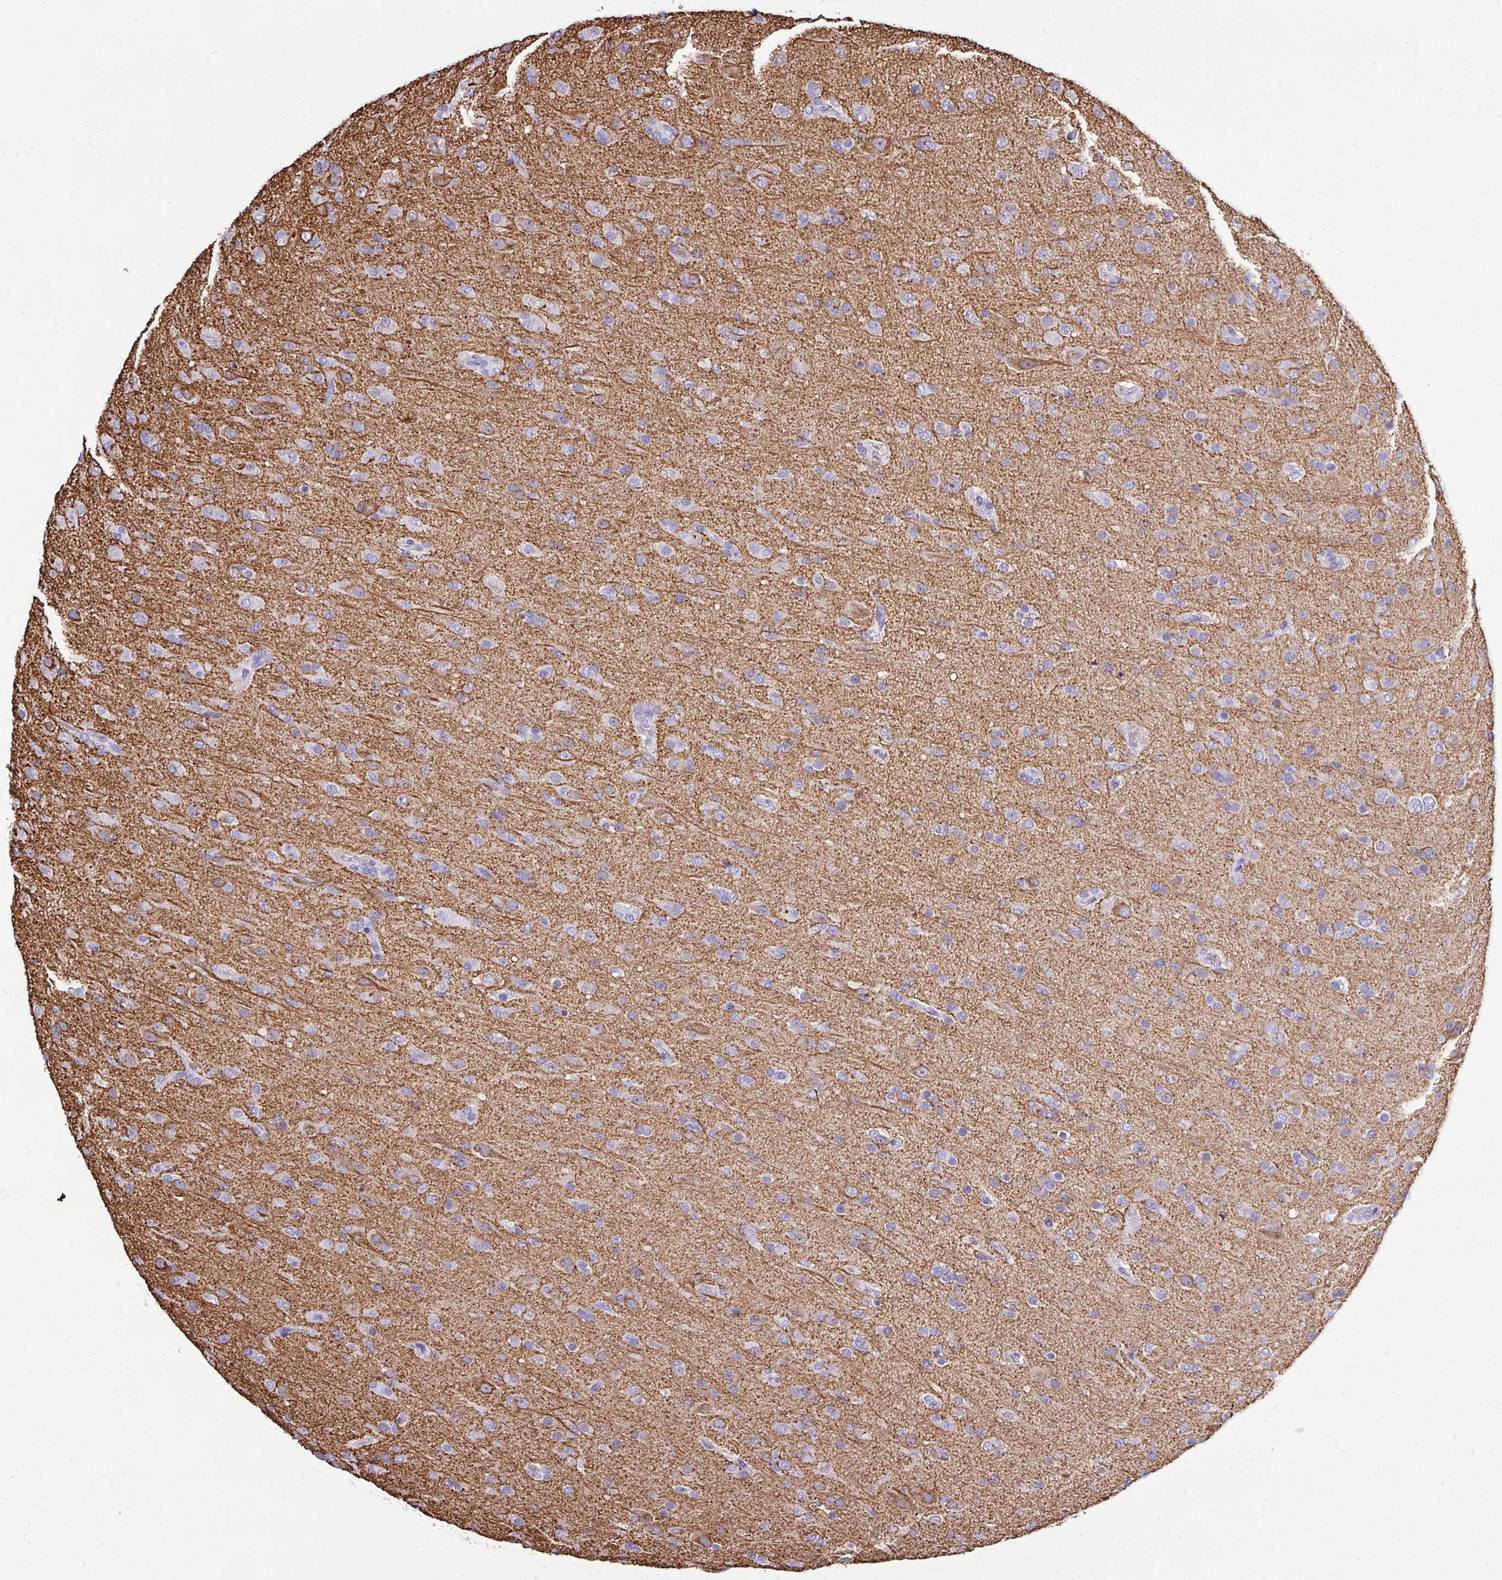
{"staining": {"intensity": "negative", "quantity": "none", "location": "none"}, "tissue": "glioma", "cell_type": "Tumor cells", "image_type": "cancer", "snomed": [{"axis": "morphology", "description": "Glioma, malignant, Low grade"}, {"axis": "topography", "description": "Brain"}], "caption": "The image displays no significant staining in tumor cells of malignant glioma (low-grade).", "gene": "DNAAF9", "patient": {"sex": "male", "age": 65}}